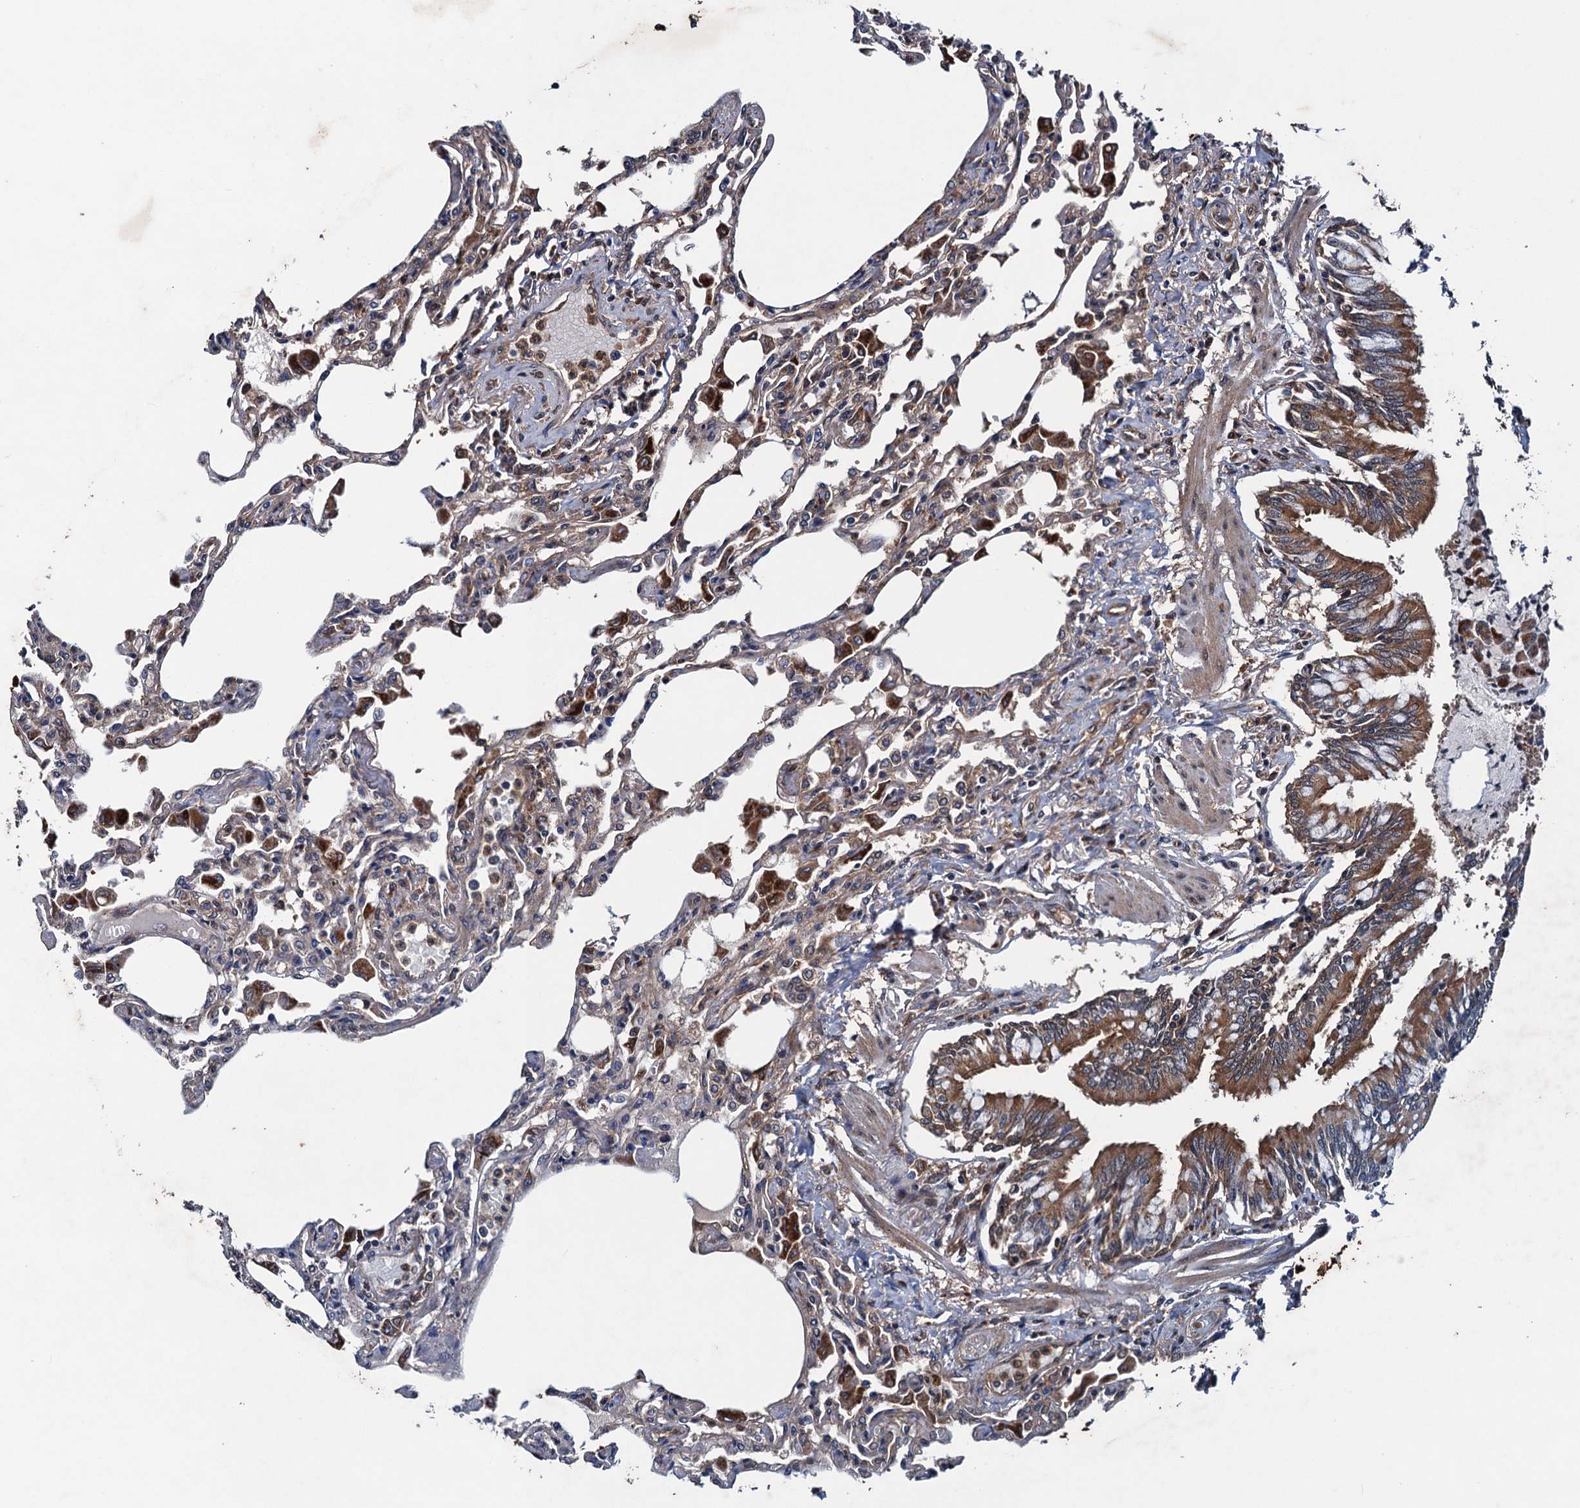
{"staining": {"intensity": "weak", "quantity": "<25%", "location": "cytoplasmic/membranous"}, "tissue": "lung", "cell_type": "Alveolar cells", "image_type": "normal", "snomed": [{"axis": "morphology", "description": "Normal tissue, NOS"}, {"axis": "topography", "description": "Bronchus"}, {"axis": "topography", "description": "Lung"}], "caption": "Unremarkable lung was stained to show a protein in brown. There is no significant expression in alveolar cells.", "gene": "BLTP3B", "patient": {"sex": "female", "age": 49}}